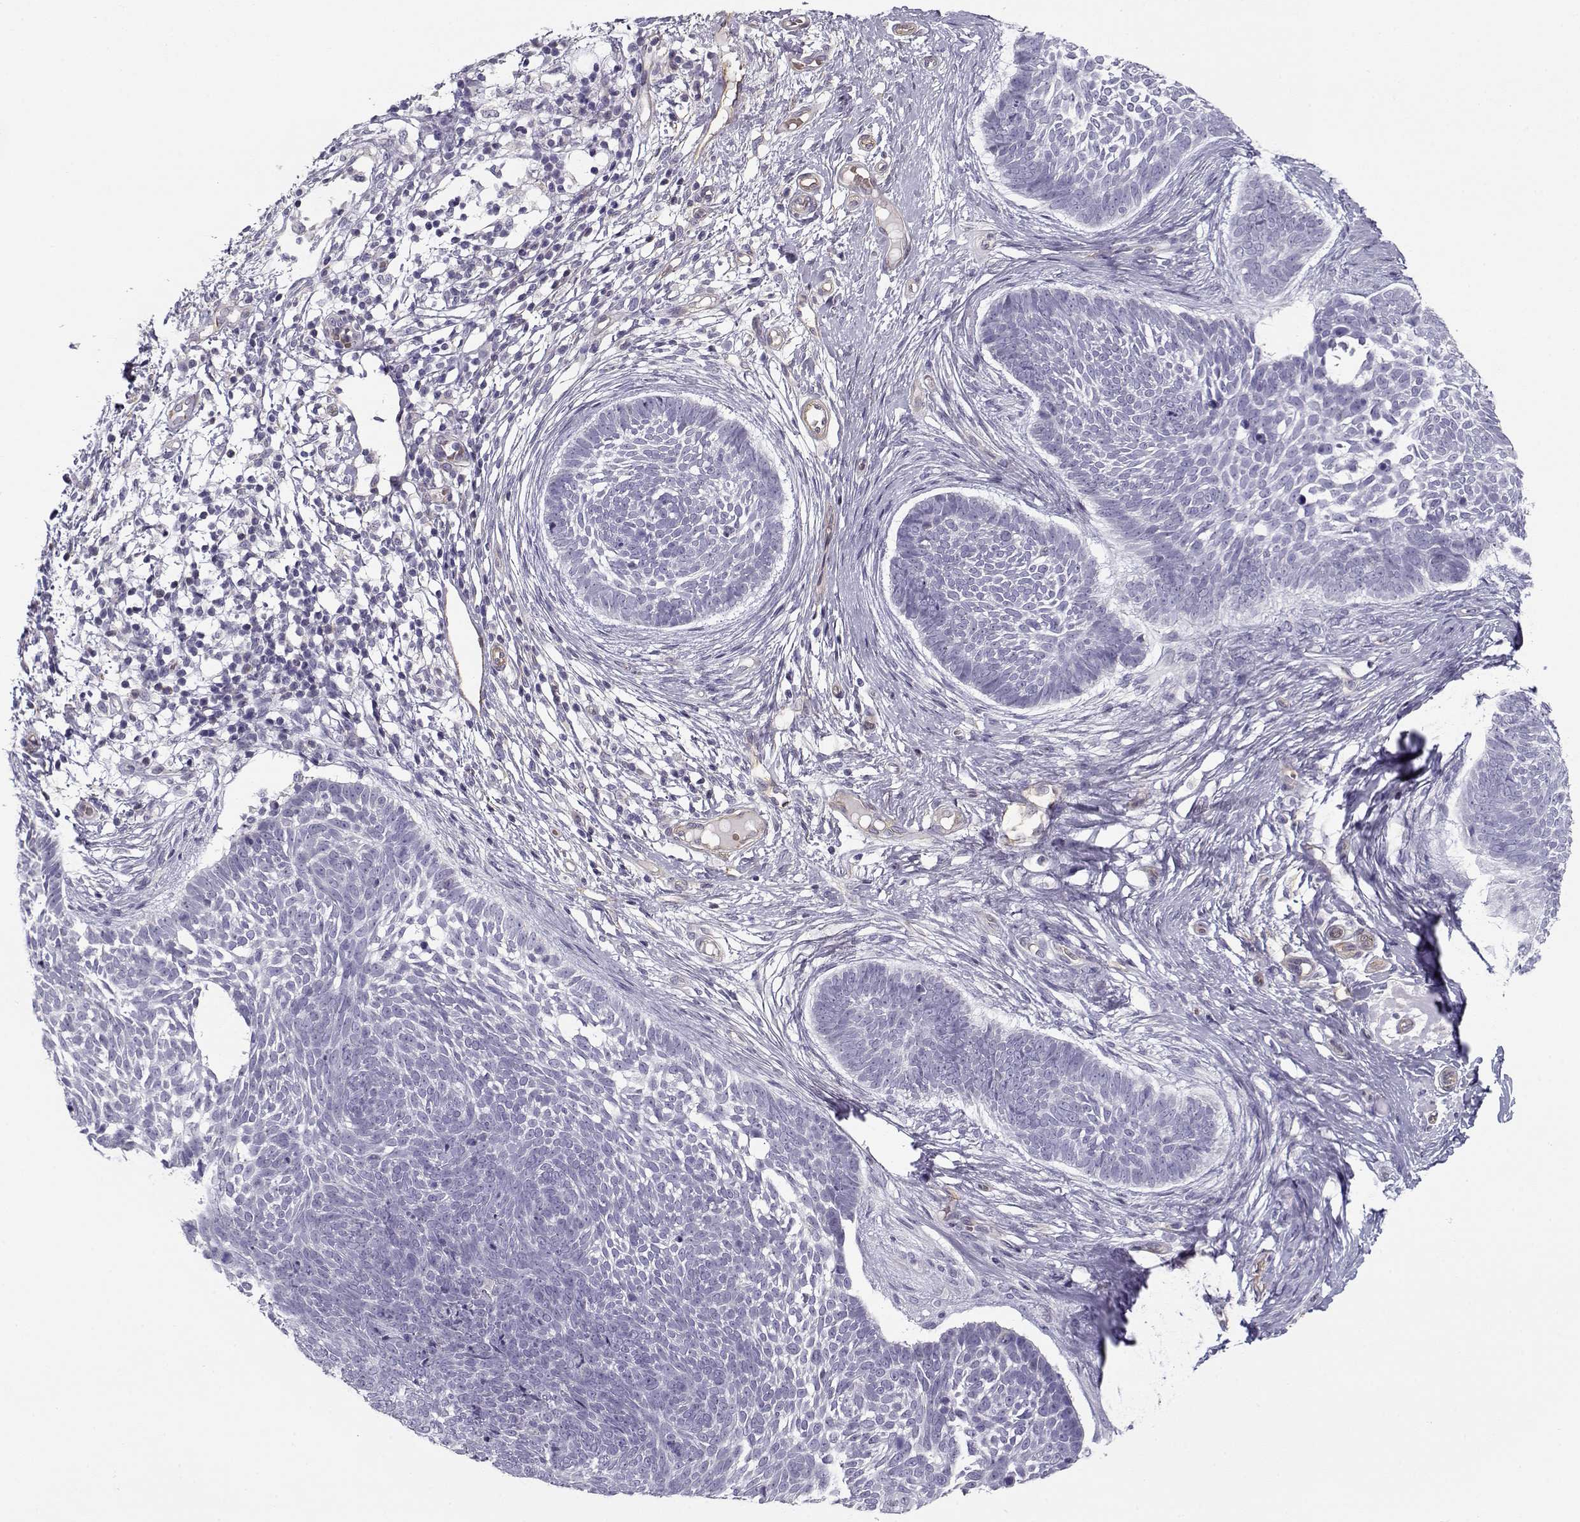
{"staining": {"intensity": "negative", "quantity": "none", "location": "none"}, "tissue": "skin cancer", "cell_type": "Tumor cells", "image_type": "cancer", "snomed": [{"axis": "morphology", "description": "Basal cell carcinoma"}, {"axis": "topography", "description": "Skin"}], "caption": "This is an IHC photomicrograph of skin basal cell carcinoma. There is no staining in tumor cells.", "gene": "MYO1A", "patient": {"sex": "male", "age": 85}}